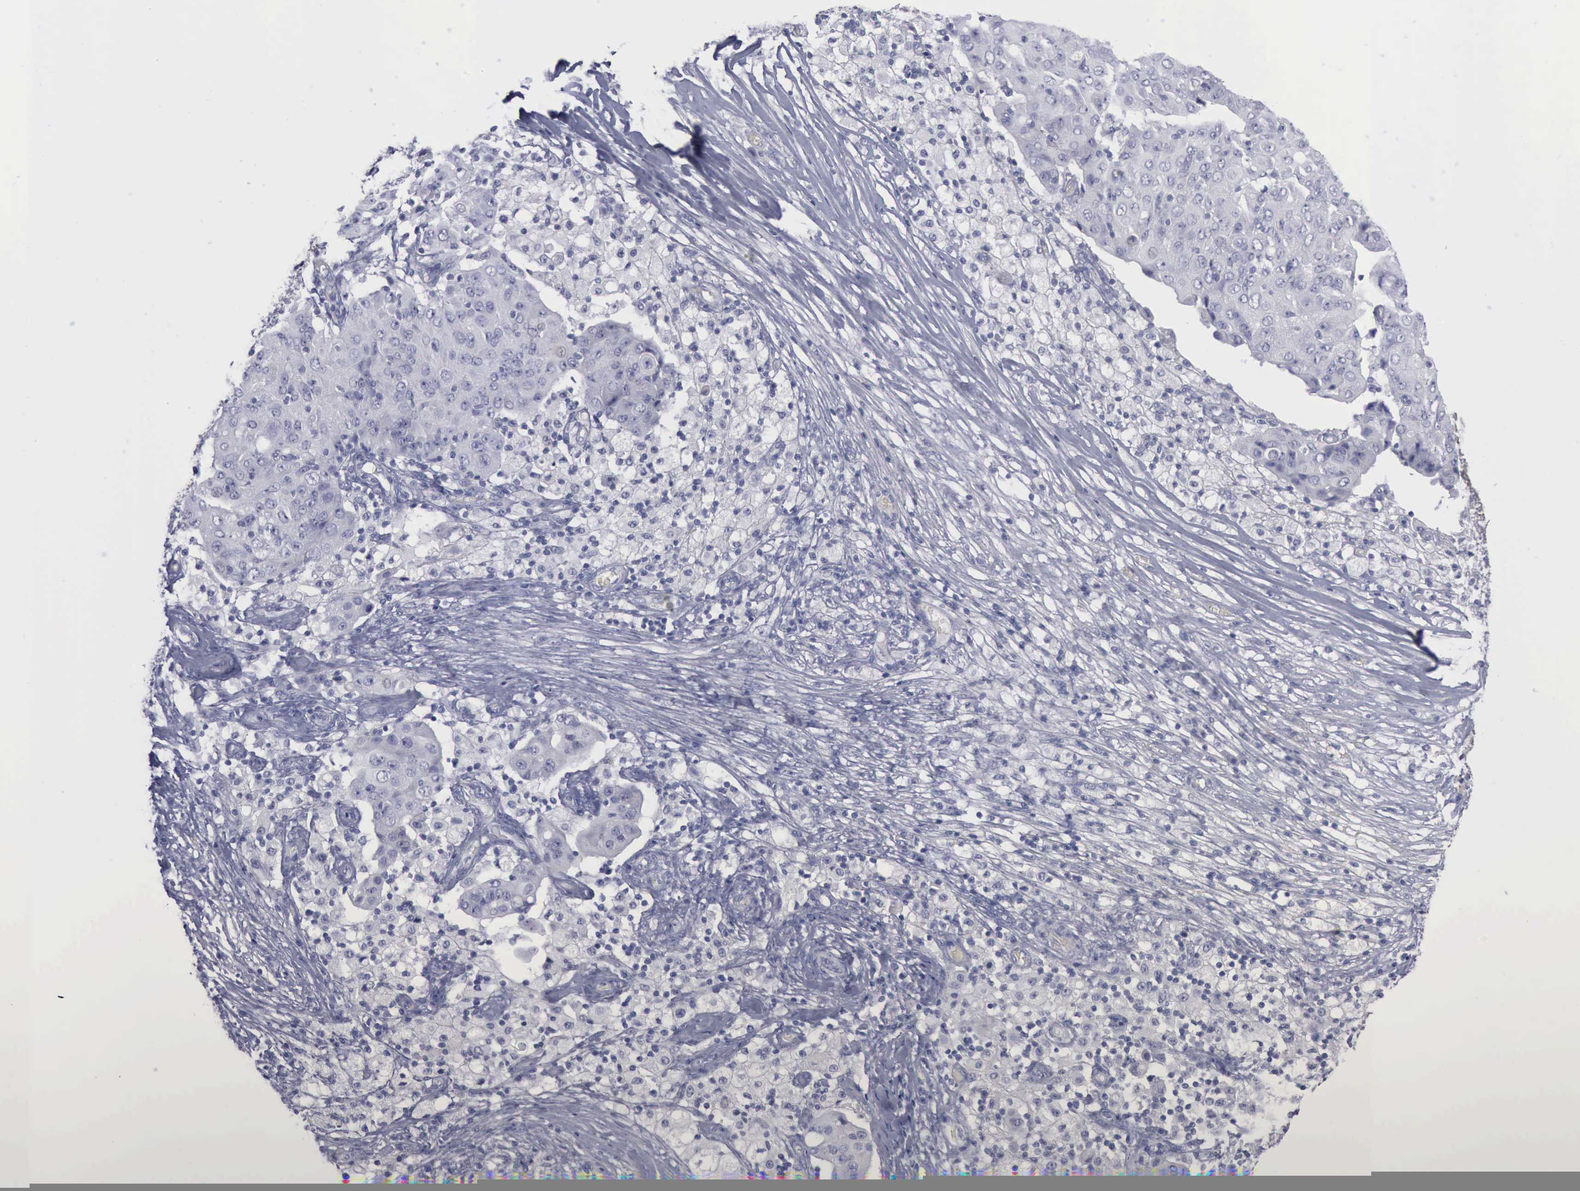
{"staining": {"intensity": "moderate", "quantity": "25%-75%", "location": "cytoplasmic/membranous"}, "tissue": "ovarian cancer", "cell_type": "Tumor cells", "image_type": "cancer", "snomed": [{"axis": "morphology", "description": "Carcinoma, endometroid"}, {"axis": "topography", "description": "Ovary"}], "caption": "Immunohistochemical staining of endometroid carcinoma (ovarian) reveals medium levels of moderate cytoplasmic/membranous positivity in approximately 25%-75% of tumor cells.", "gene": "CDH2", "patient": {"sex": "female", "age": 42}}